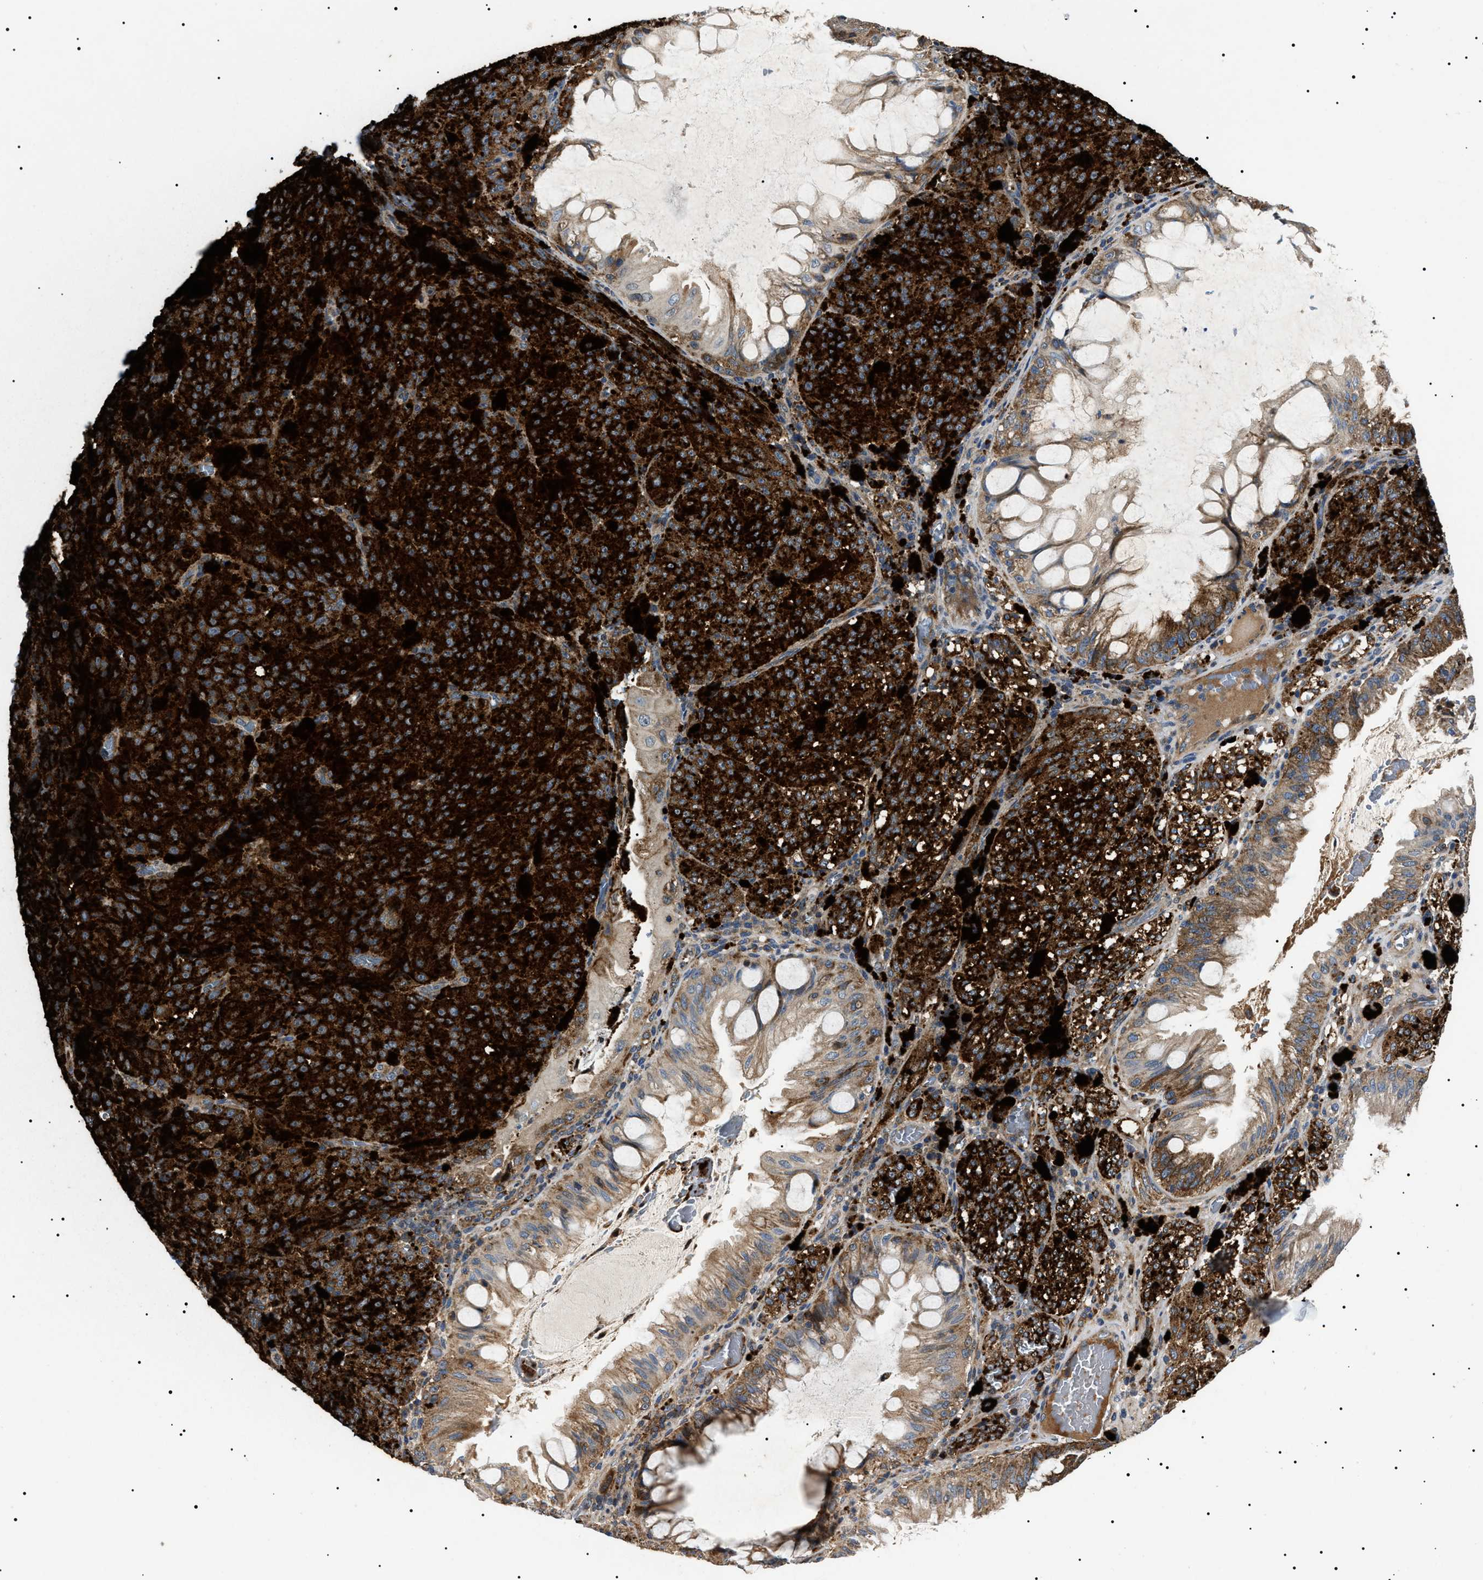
{"staining": {"intensity": "strong", "quantity": ">75%", "location": "cytoplasmic/membranous"}, "tissue": "melanoma", "cell_type": "Tumor cells", "image_type": "cancer", "snomed": [{"axis": "morphology", "description": "Malignant melanoma, NOS"}, {"axis": "topography", "description": "Rectum"}], "caption": "Malignant melanoma stained with a brown dye shows strong cytoplasmic/membranous positive expression in about >75% of tumor cells.", "gene": "OXSM", "patient": {"sex": "female", "age": 81}}